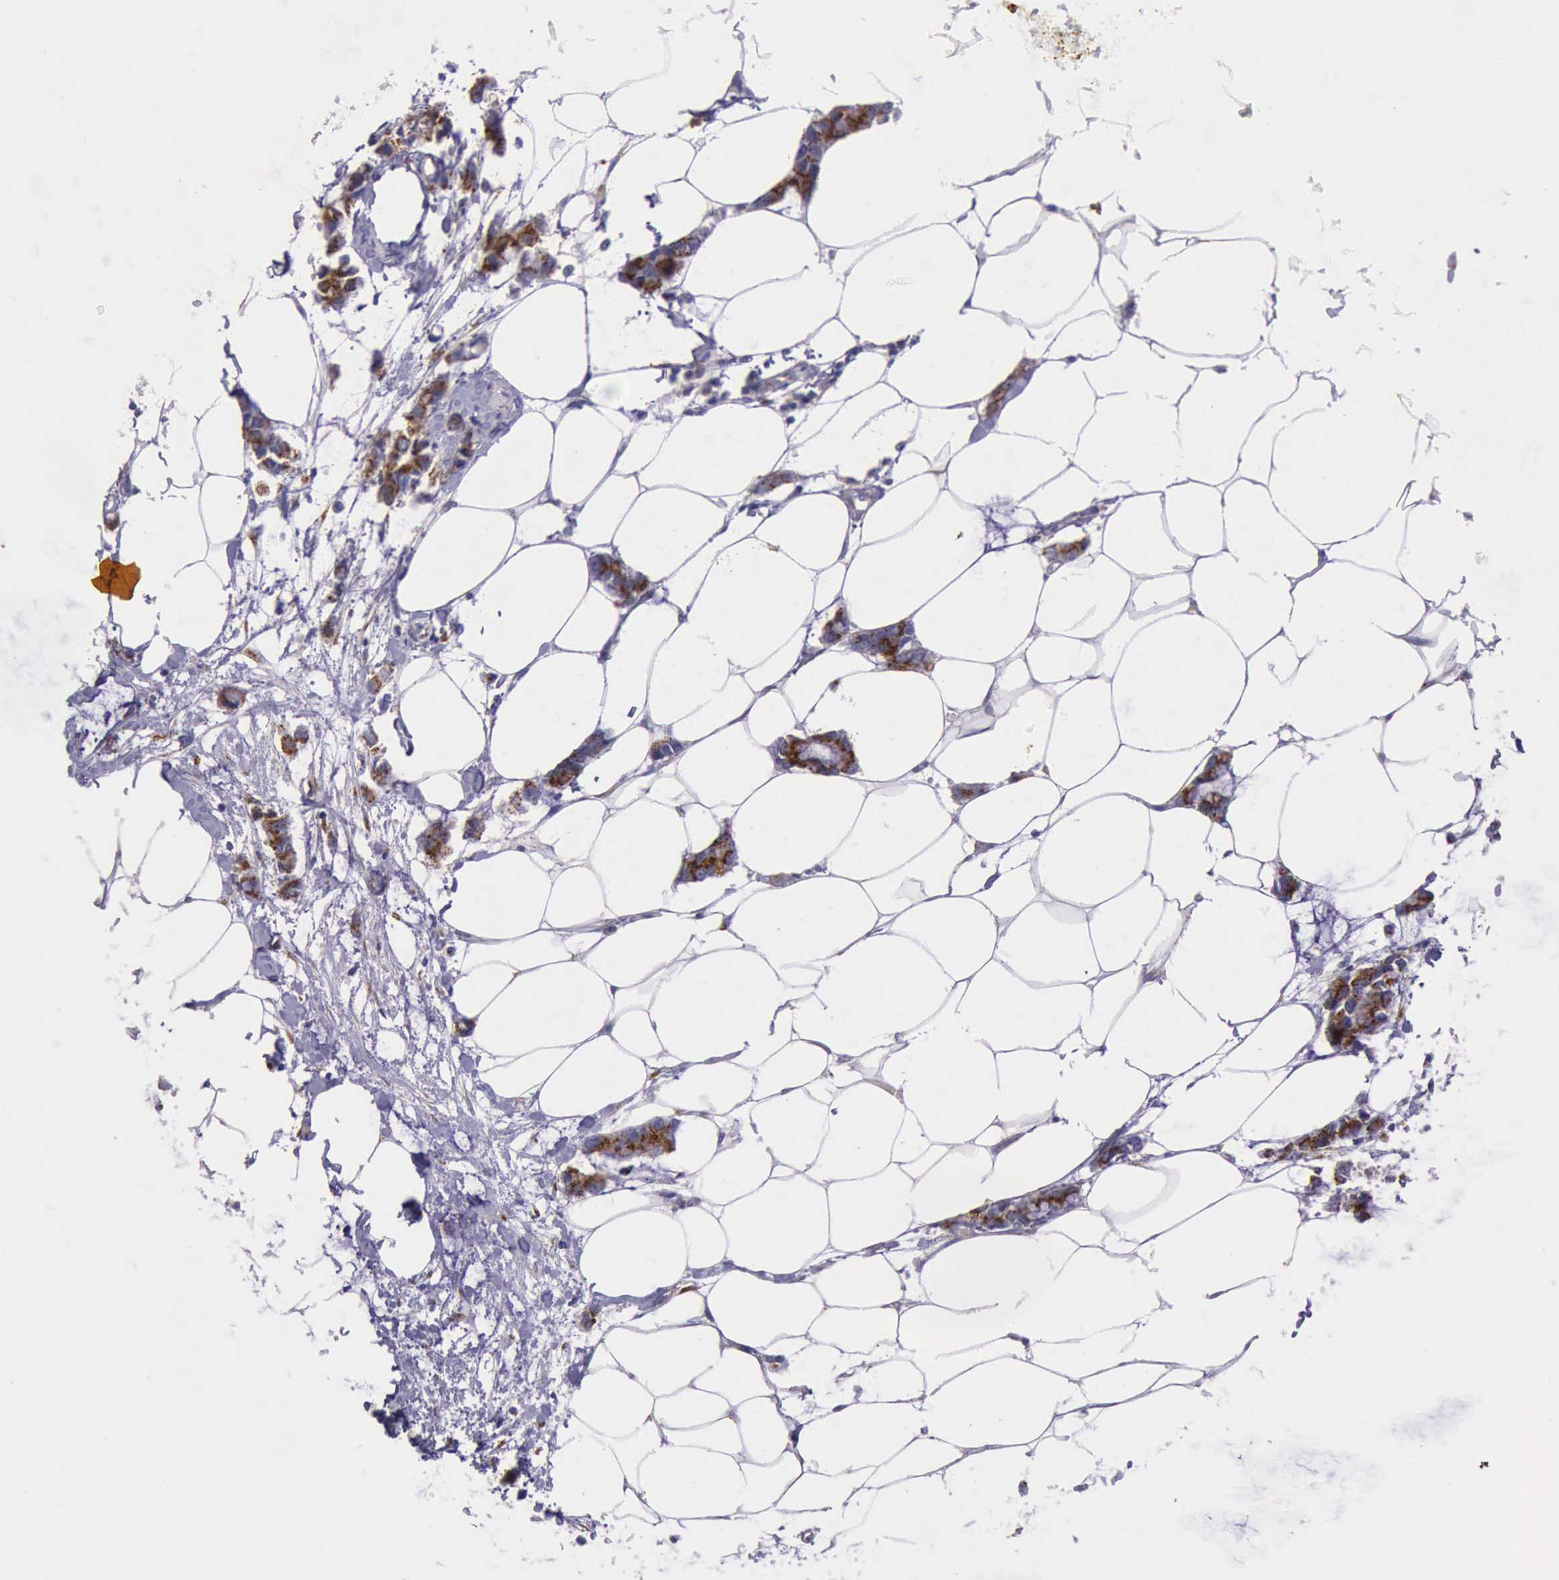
{"staining": {"intensity": "strong", "quantity": ">75%", "location": "cytoplasmic/membranous"}, "tissue": "colorectal cancer", "cell_type": "Tumor cells", "image_type": "cancer", "snomed": [{"axis": "morphology", "description": "Normal tissue, NOS"}, {"axis": "morphology", "description": "Adenocarcinoma, NOS"}, {"axis": "topography", "description": "Colon"}, {"axis": "topography", "description": "Peripheral nerve tissue"}], "caption": "Brown immunohistochemical staining in human adenocarcinoma (colorectal) demonstrates strong cytoplasmic/membranous expression in about >75% of tumor cells.", "gene": "GOLGA5", "patient": {"sex": "male", "age": 14}}